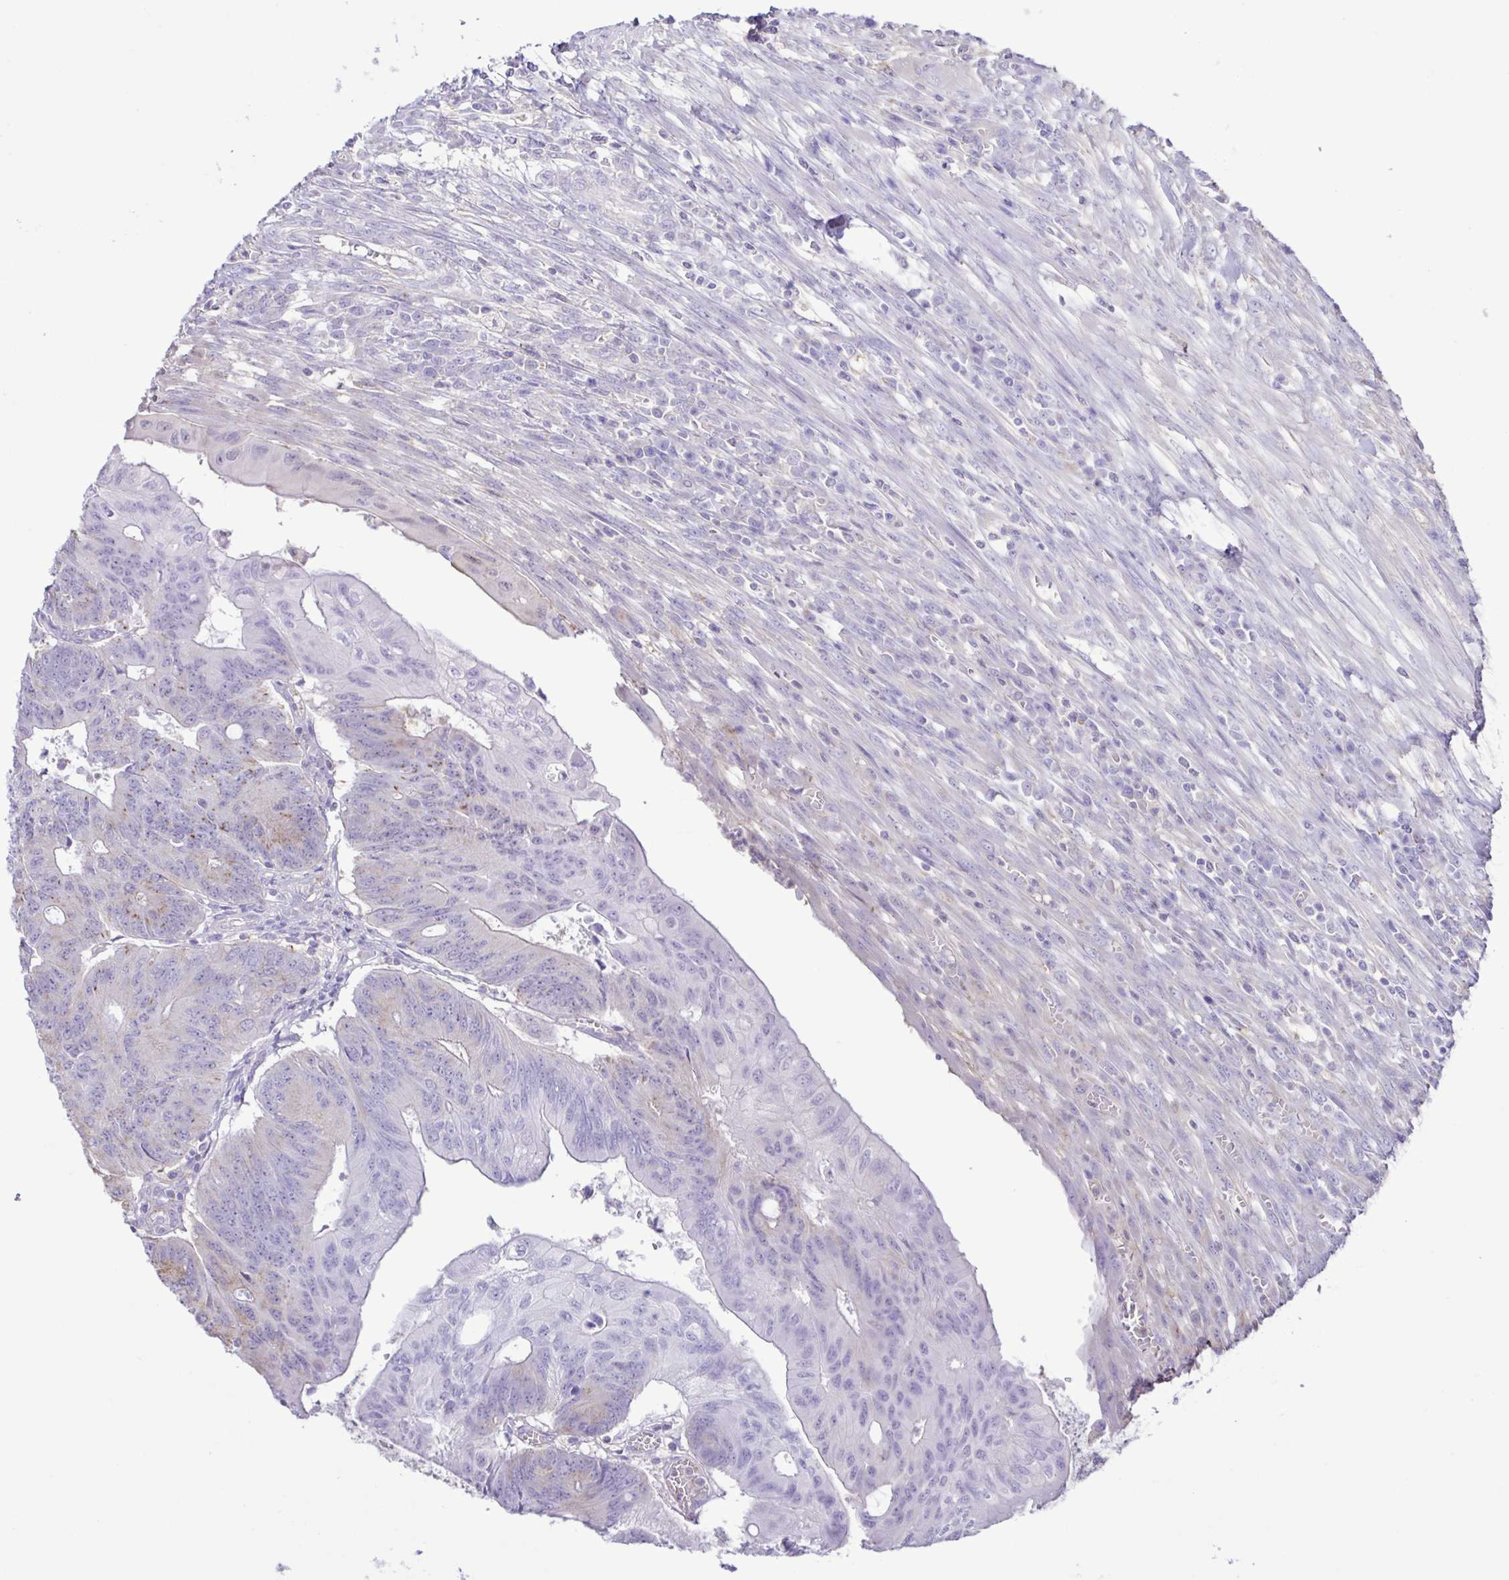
{"staining": {"intensity": "weak", "quantity": "<25%", "location": "cytoplasmic/membranous"}, "tissue": "colorectal cancer", "cell_type": "Tumor cells", "image_type": "cancer", "snomed": [{"axis": "morphology", "description": "Adenocarcinoma, NOS"}, {"axis": "topography", "description": "Colon"}], "caption": "Colorectal adenocarcinoma stained for a protein using immunohistochemistry (IHC) displays no positivity tumor cells.", "gene": "CYP17A1", "patient": {"sex": "male", "age": 65}}